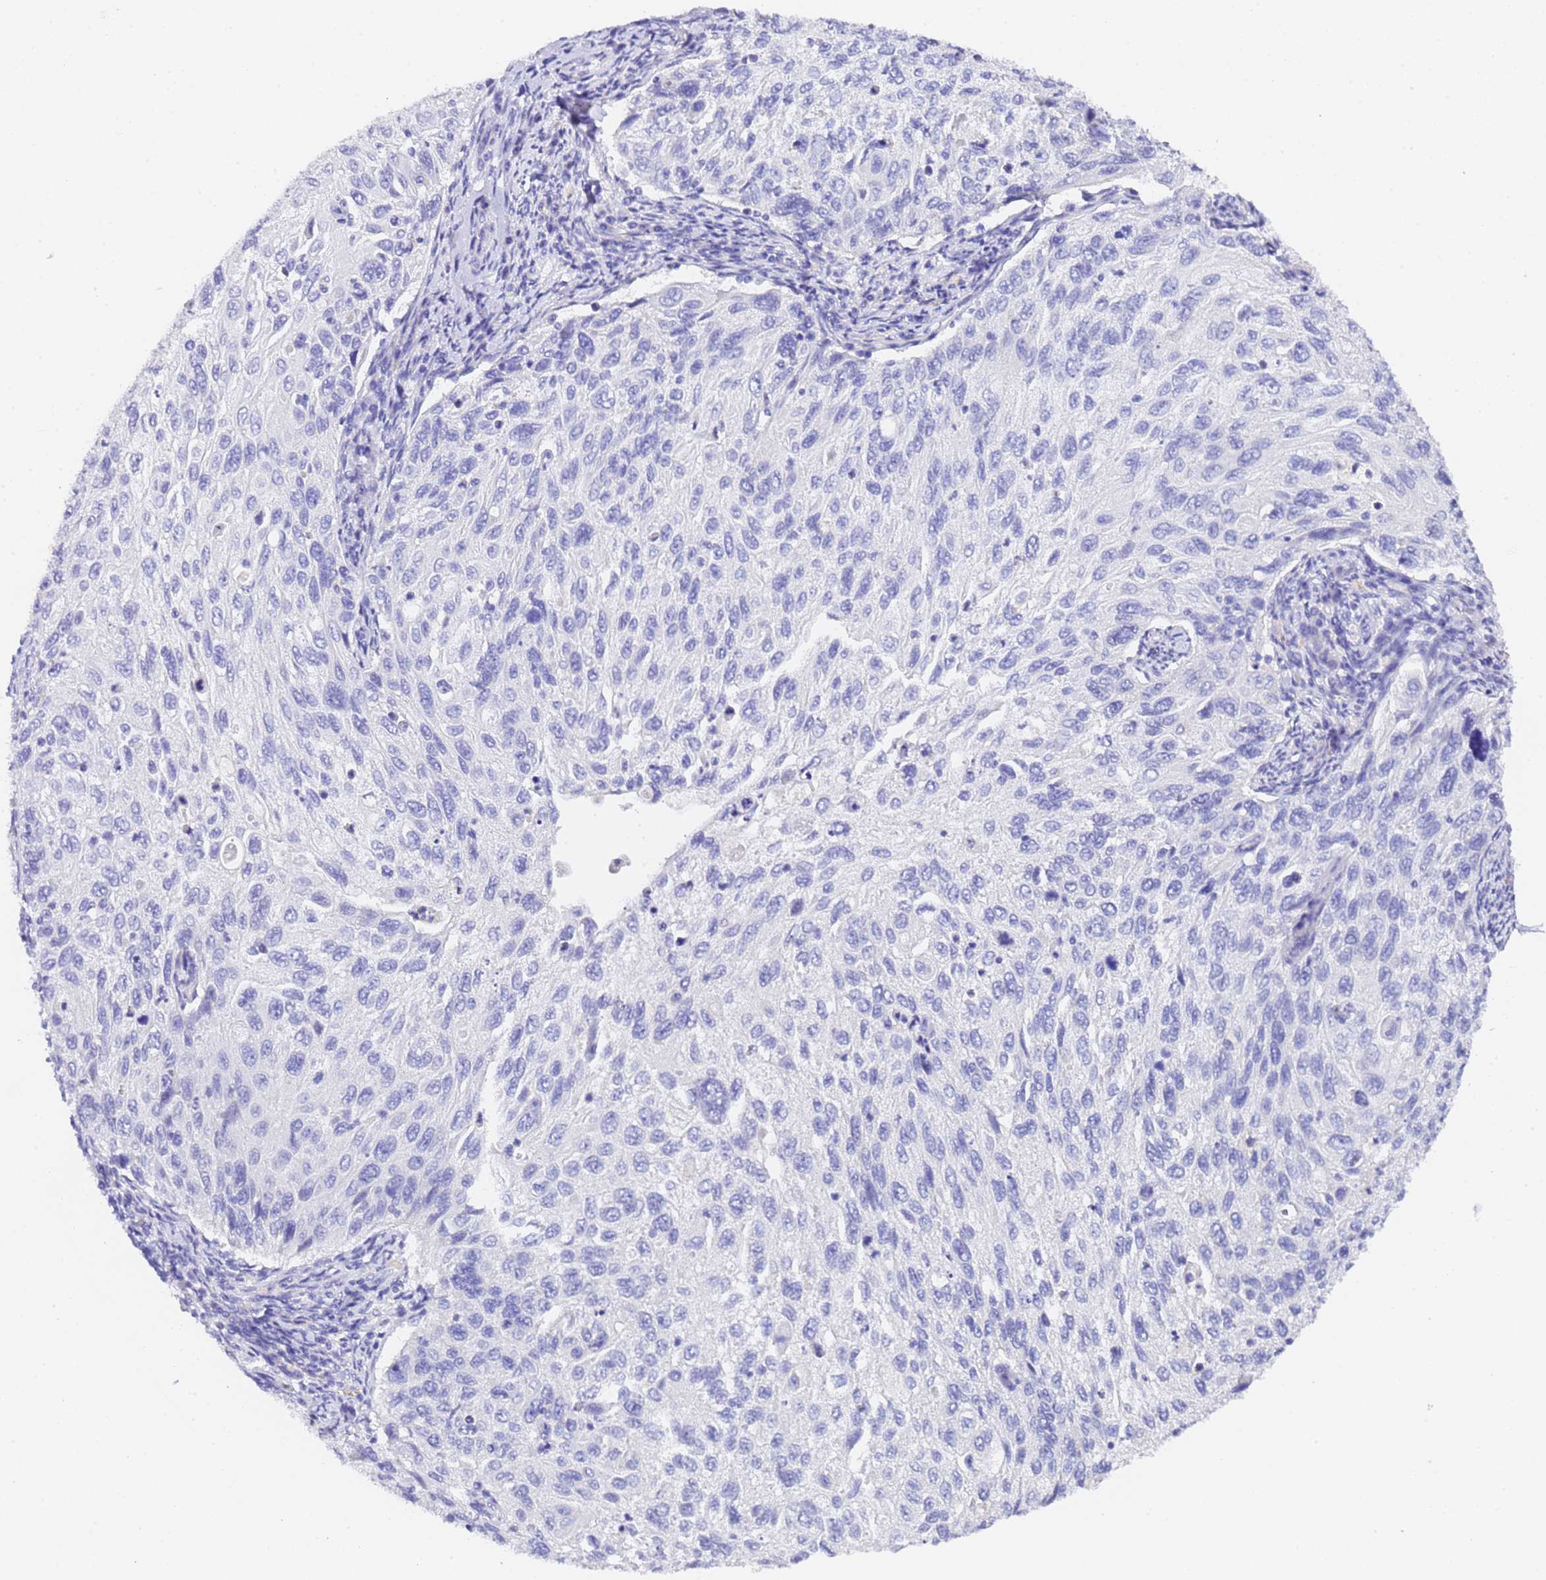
{"staining": {"intensity": "negative", "quantity": "none", "location": "none"}, "tissue": "cervical cancer", "cell_type": "Tumor cells", "image_type": "cancer", "snomed": [{"axis": "morphology", "description": "Squamous cell carcinoma, NOS"}, {"axis": "topography", "description": "Cervix"}], "caption": "Immunohistochemistry micrograph of cervical cancer stained for a protein (brown), which reveals no expression in tumor cells. (Brightfield microscopy of DAB (3,3'-diaminobenzidine) immunohistochemistry at high magnification).", "gene": "GABRA1", "patient": {"sex": "female", "age": 70}}